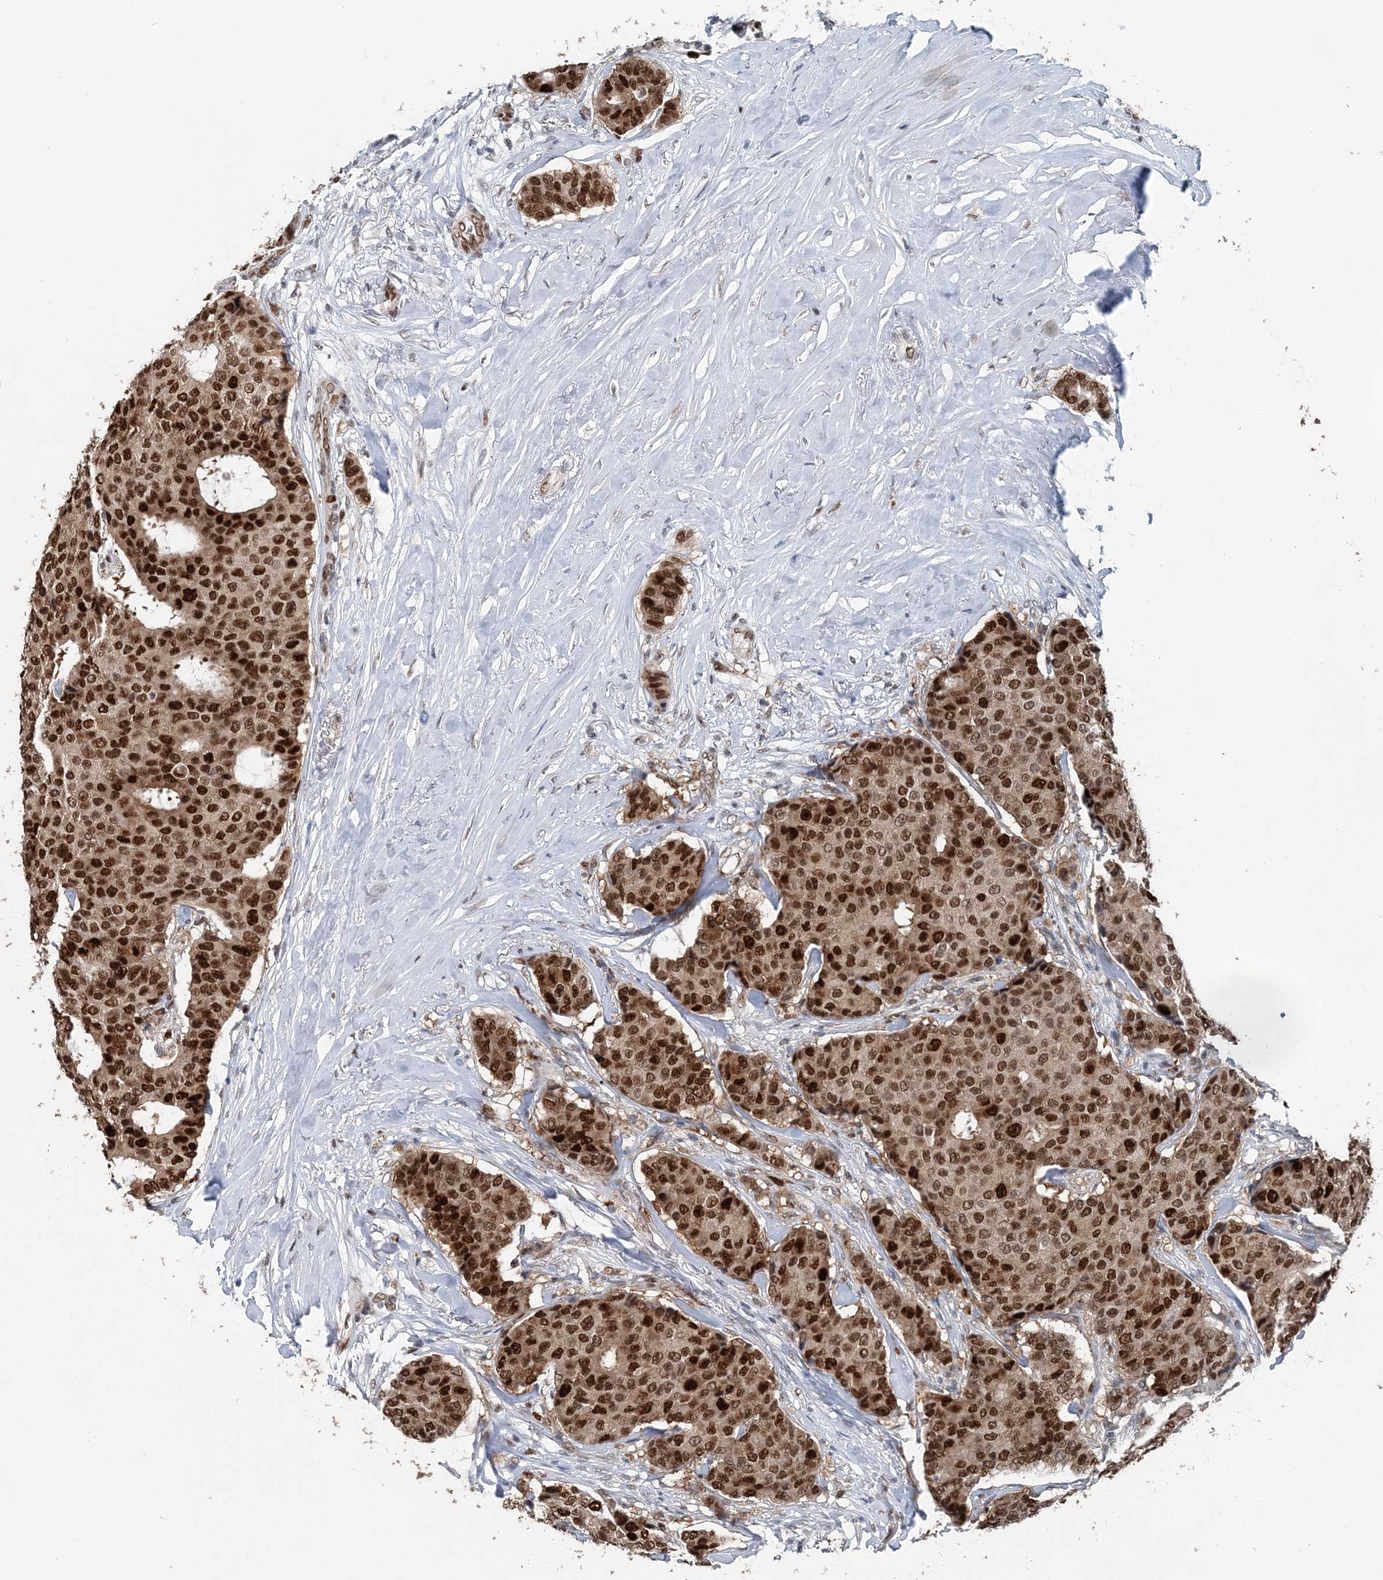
{"staining": {"intensity": "strong", "quantity": ">75%", "location": "nuclear"}, "tissue": "breast cancer", "cell_type": "Tumor cells", "image_type": "cancer", "snomed": [{"axis": "morphology", "description": "Duct carcinoma"}, {"axis": "topography", "description": "Breast"}], "caption": "The histopathology image shows staining of breast cancer (invasive ductal carcinoma), revealing strong nuclear protein expression (brown color) within tumor cells.", "gene": "HAT1", "patient": {"sex": "female", "age": 75}}